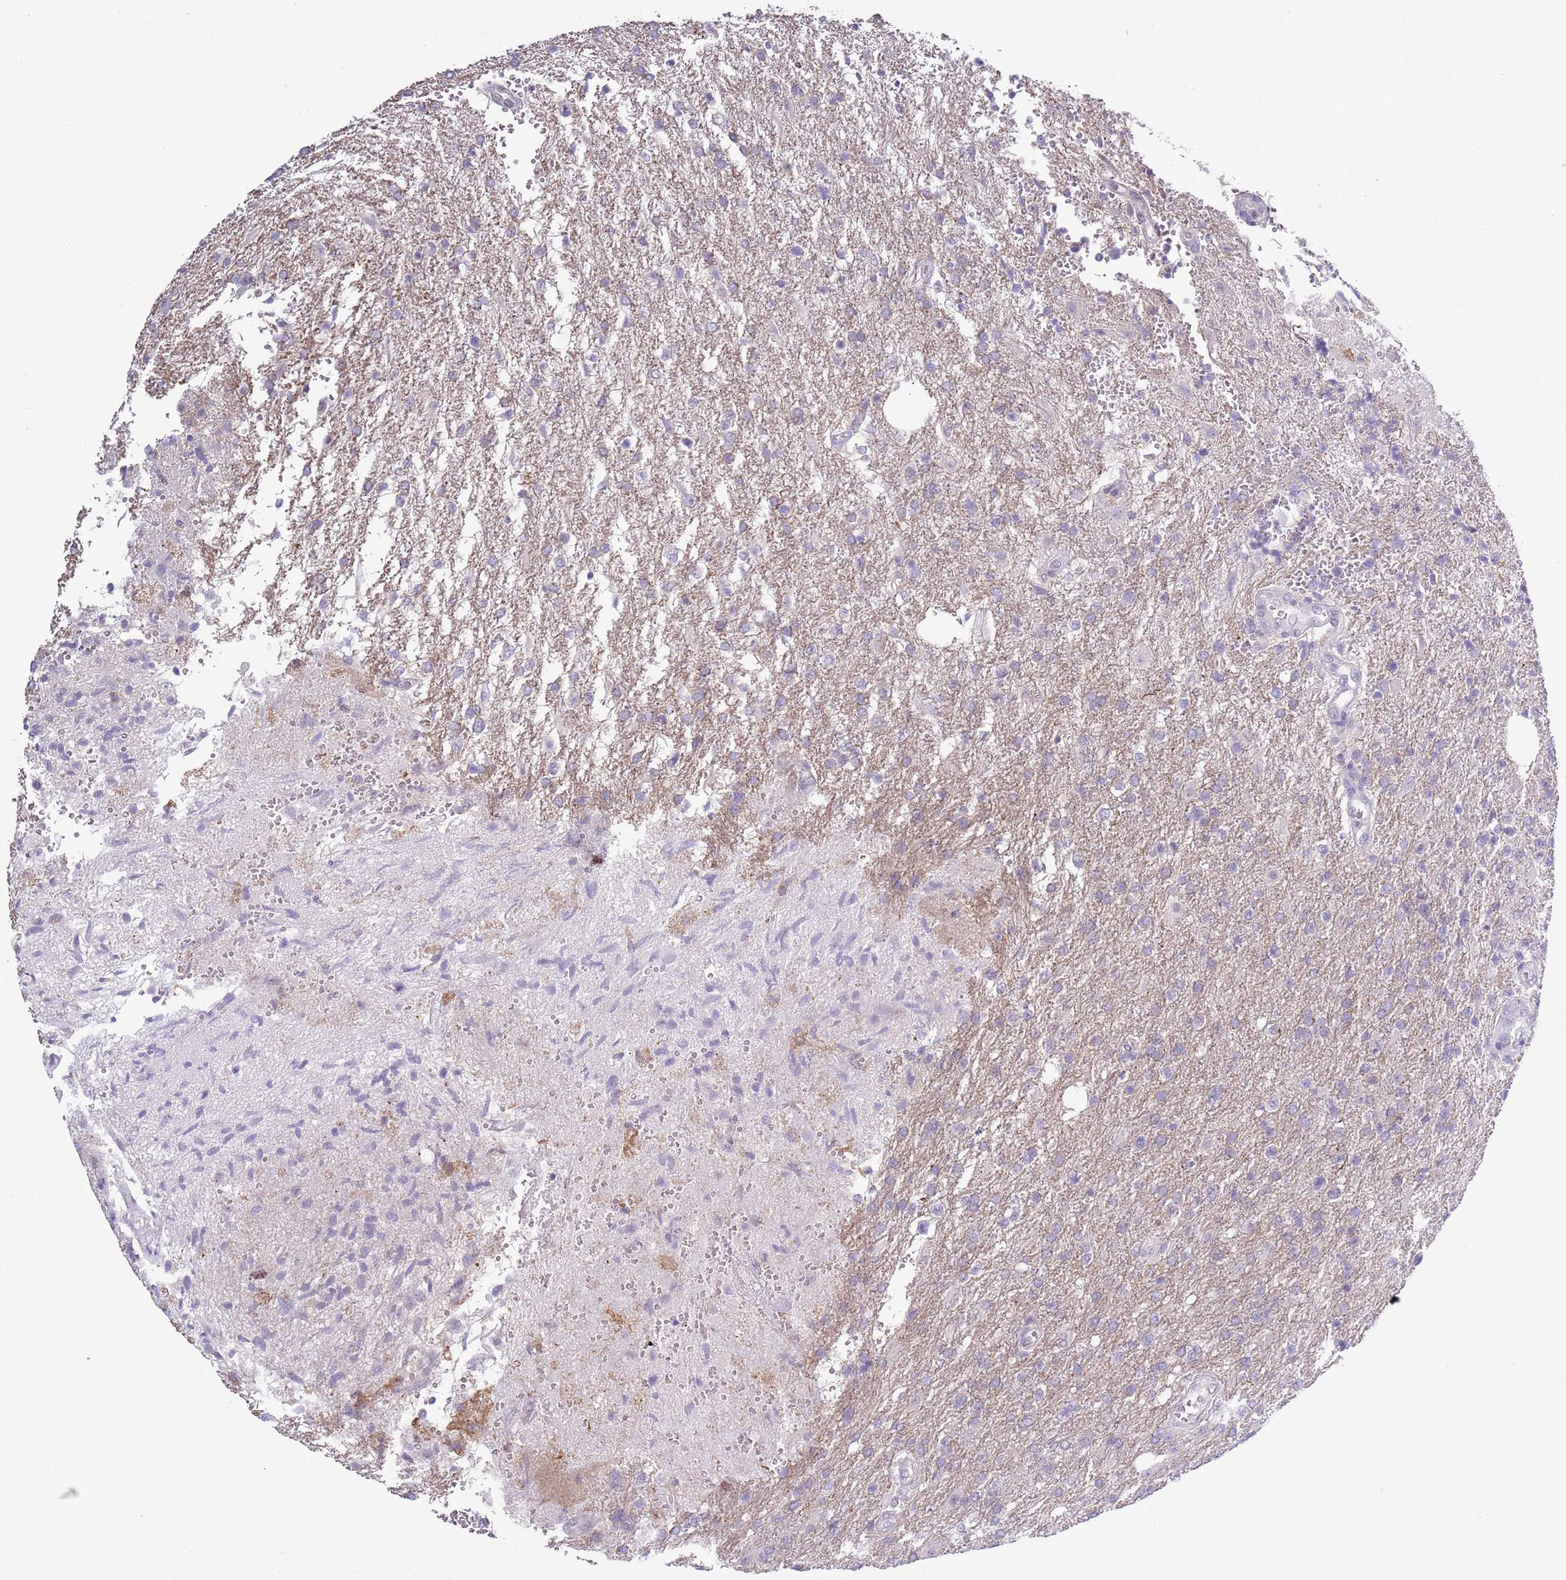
{"staining": {"intensity": "negative", "quantity": "none", "location": "none"}, "tissue": "glioma", "cell_type": "Tumor cells", "image_type": "cancer", "snomed": [{"axis": "morphology", "description": "Glioma, malignant, High grade"}, {"axis": "topography", "description": "Brain"}], "caption": "A micrograph of glioma stained for a protein exhibits no brown staining in tumor cells.", "gene": "CAPN9", "patient": {"sex": "male", "age": 56}}